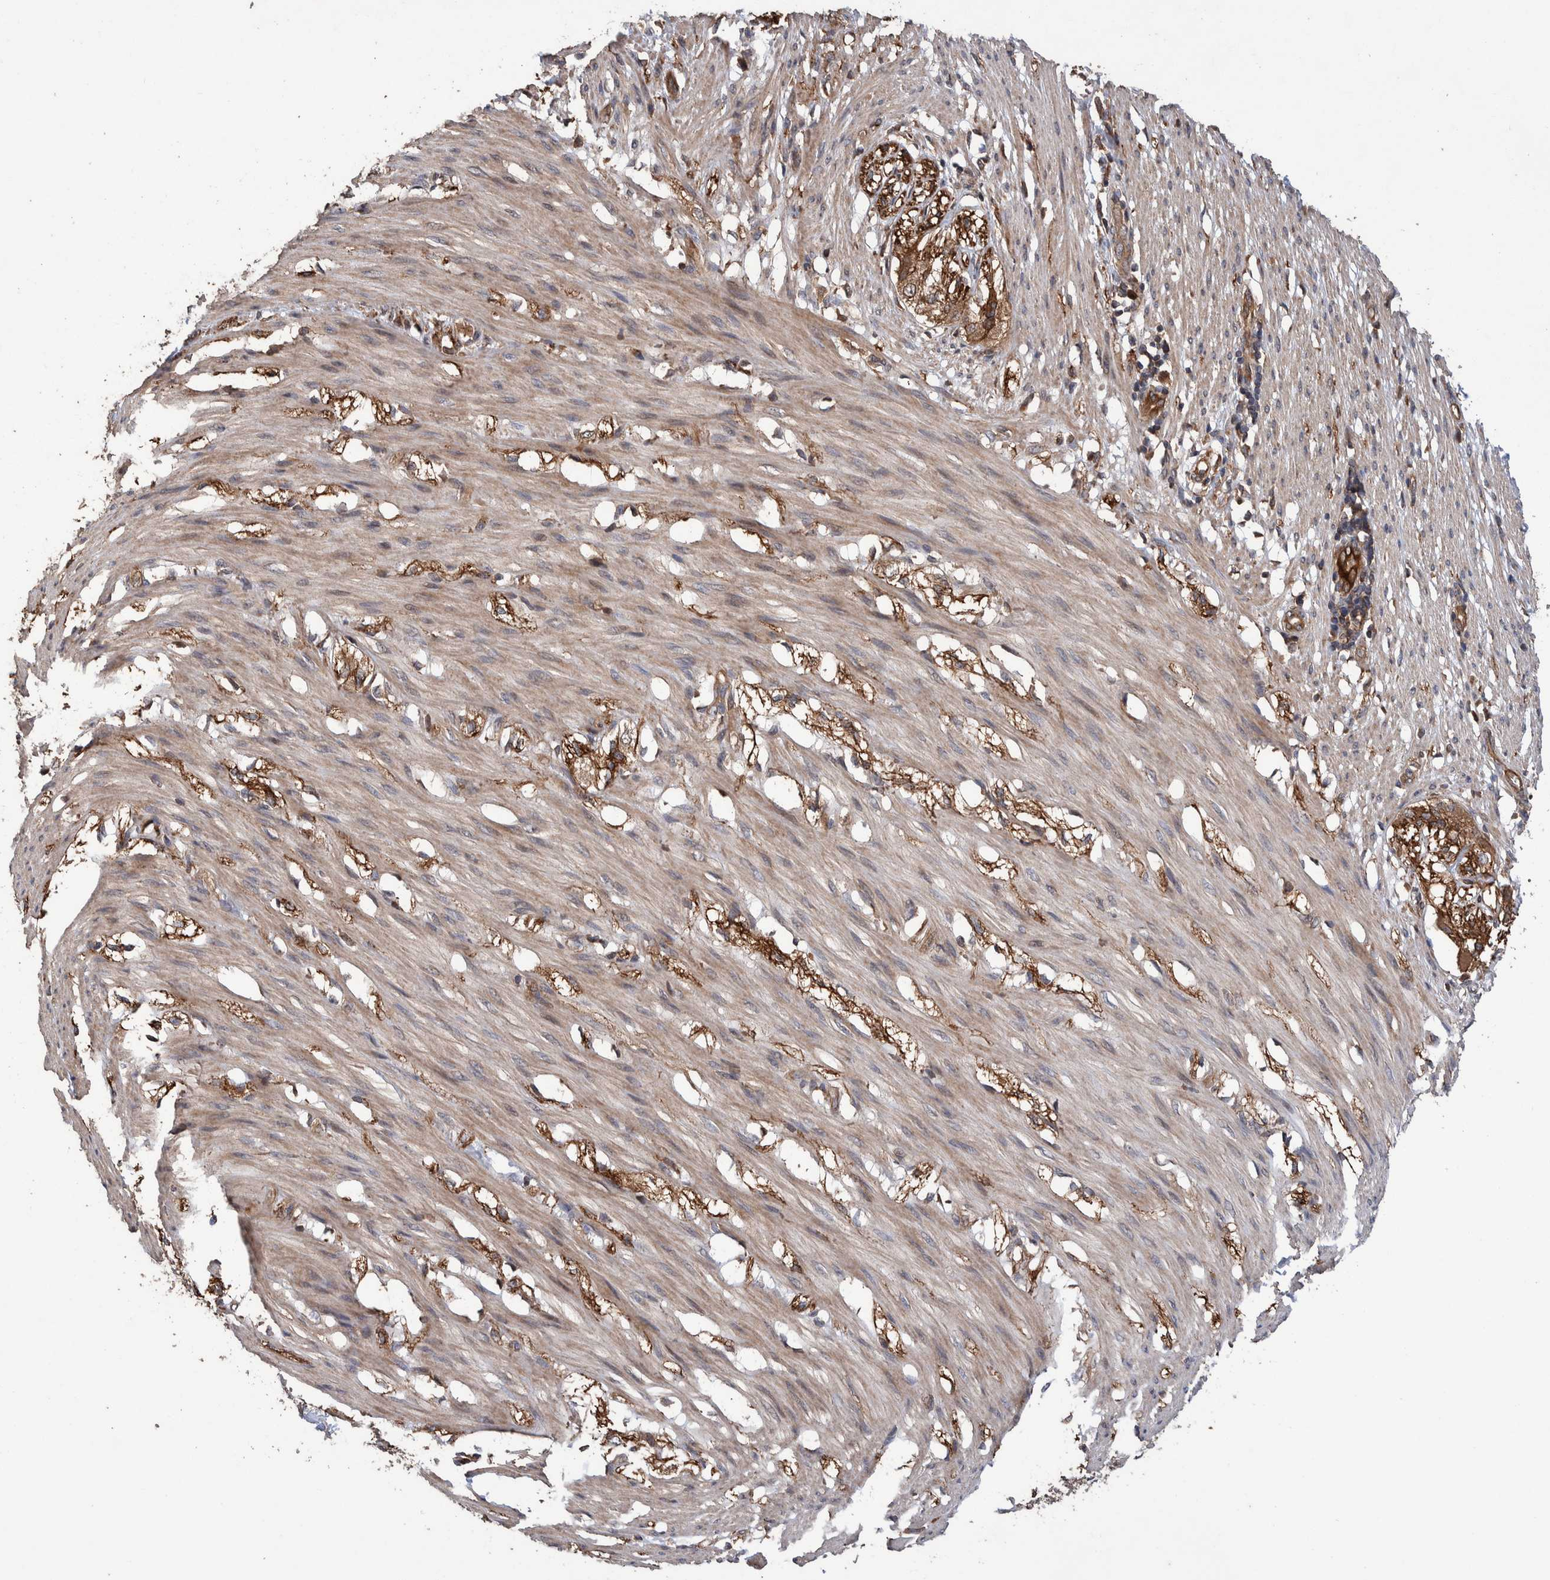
{"staining": {"intensity": "moderate", "quantity": ">75%", "location": "cytoplasmic/membranous"}, "tissue": "smooth muscle", "cell_type": "Smooth muscle cells", "image_type": "normal", "snomed": [{"axis": "morphology", "description": "Normal tissue, NOS"}, {"axis": "morphology", "description": "Adenocarcinoma, NOS"}, {"axis": "topography", "description": "Smooth muscle"}, {"axis": "topography", "description": "Colon"}], "caption": "A medium amount of moderate cytoplasmic/membranous expression is identified in about >75% of smooth muscle cells in benign smooth muscle.", "gene": "ENSG00000251537", "patient": {"sex": "male", "age": 14}}